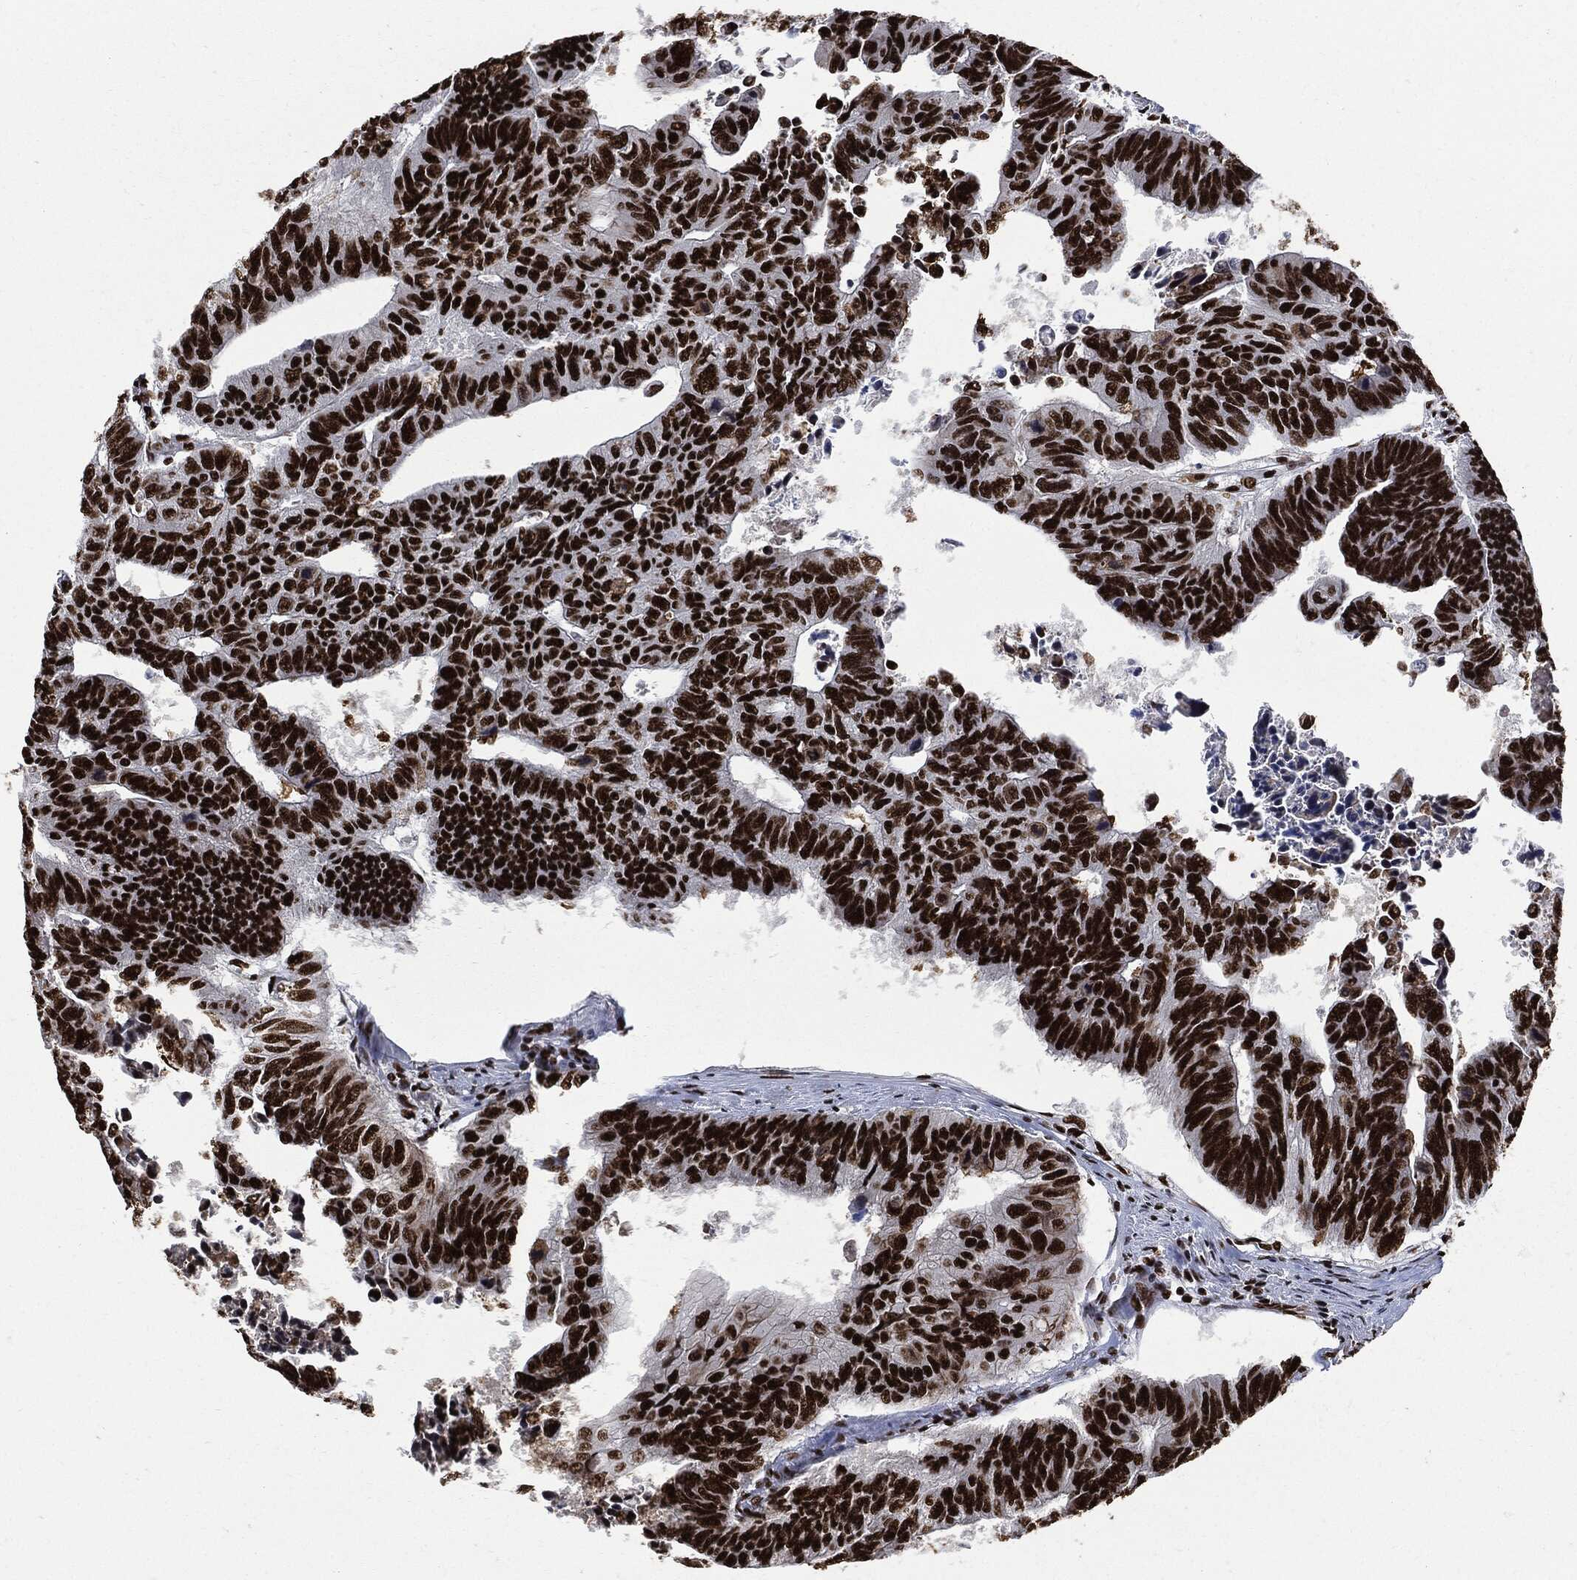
{"staining": {"intensity": "strong", "quantity": ">75%", "location": "nuclear"}, "tissue": "colorectal cancer", "cell_type": "Tumor cells", "image_type": "cancer", "snomed": [{"axis": "morphology", "description": "Adenocarcinoma, NOS"}, {"axis": "topography", "description": "Rectum"}], "caption": "Brown immunohistochemical staining in colorectal adenocarcinoma exhibits strong nuclear staining in approximately >75% of tumor cells.", "gene": "RECQL", "patient": {"sex": "female", "age": 85}}